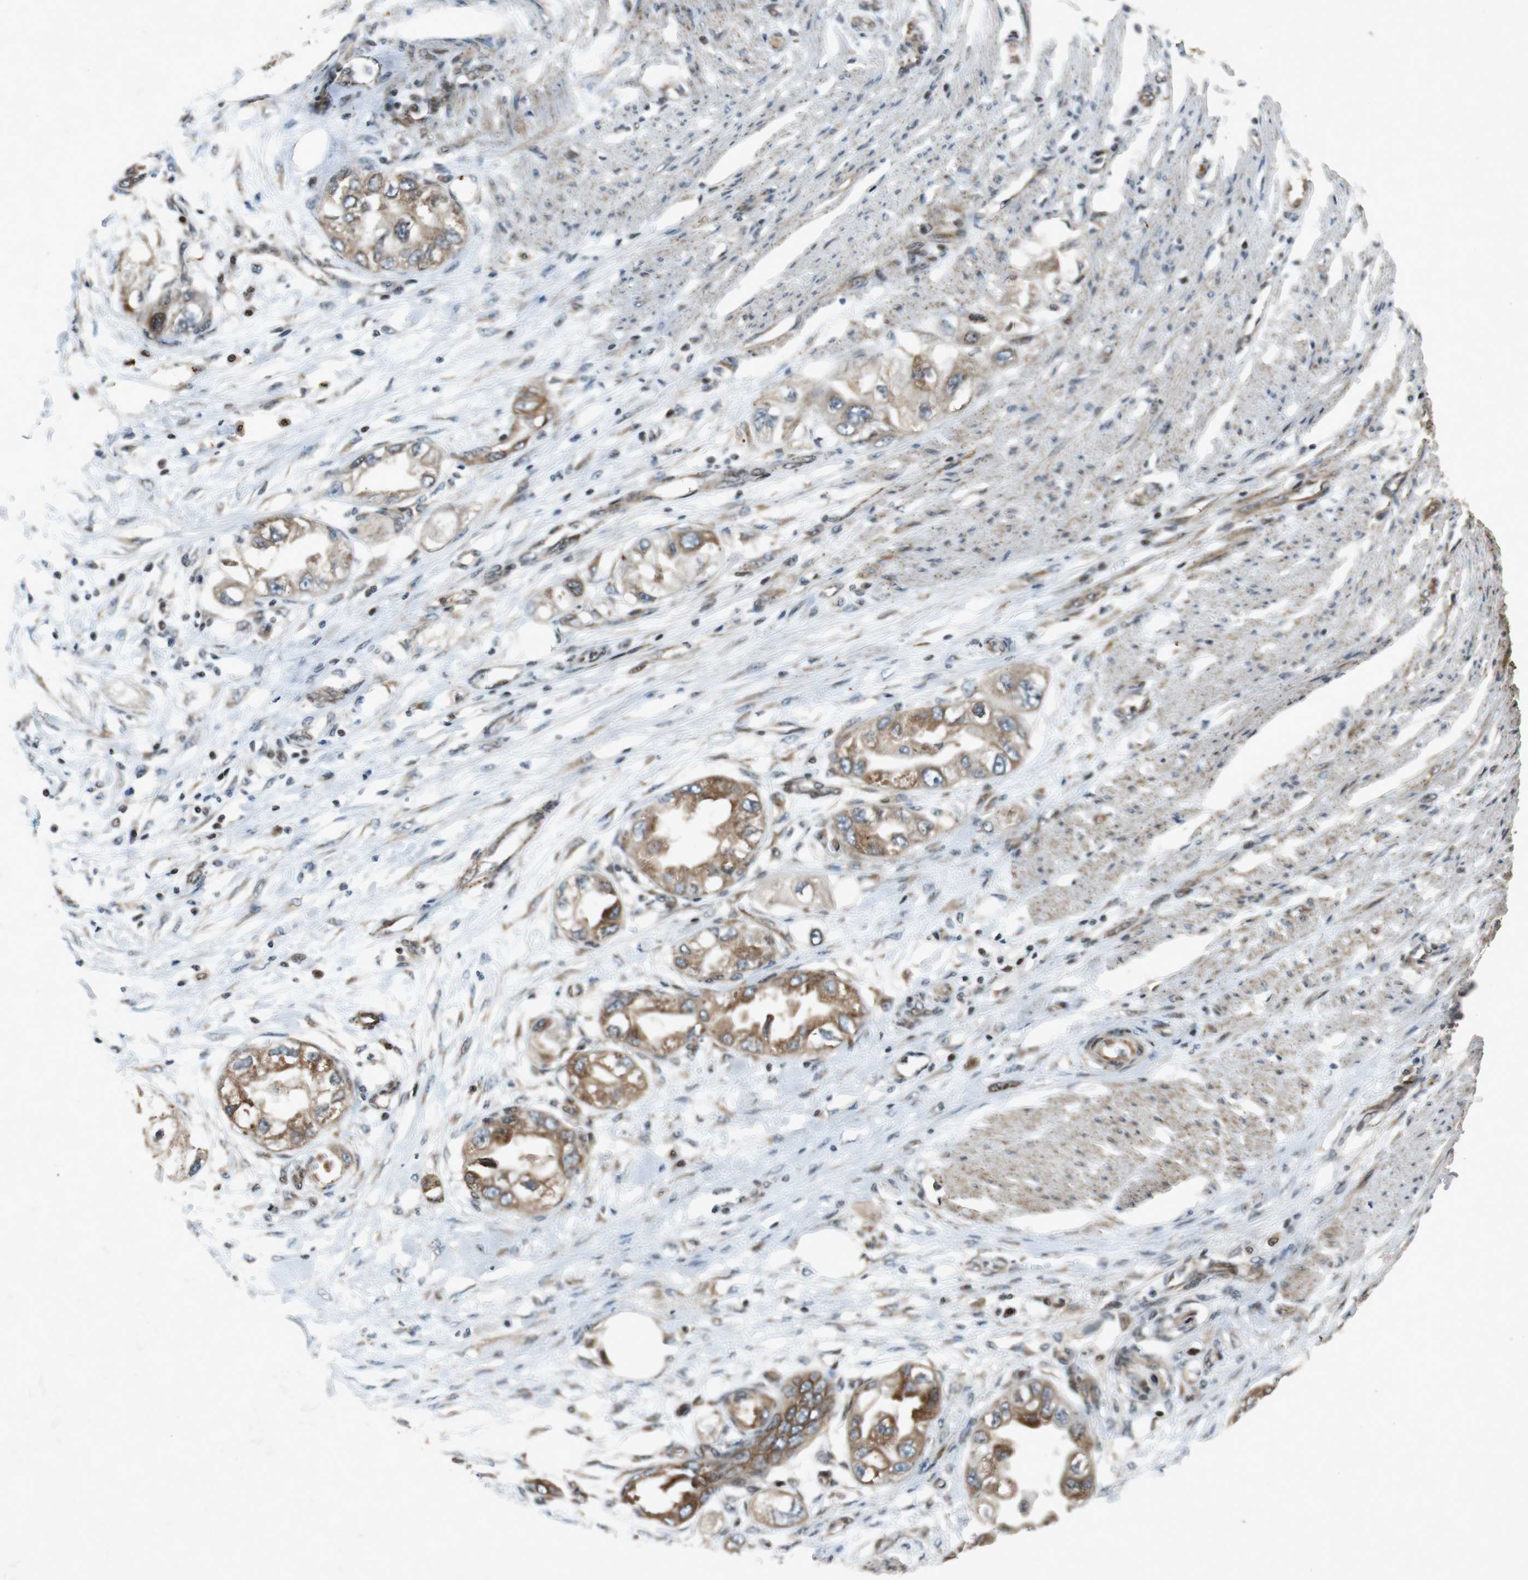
{"staining": {"intensity": "moderate", "quantity": ">75%", "location": "cytoplasmic/membranous"}, "tissue": "endometrial cancer", "cell_type": "Tumor cells", "image_type": "cancer", "snomed": [{"axis": "morphology", "description": "Adenocarcinoma, NOS"}, {"axis": "topography", "description": "Endometrium"}], "caption": "Protein expression analysis of endometrial cancer (adenocarcinoma) displays moderate cytoplasmic/membranous staining in approximately >75% of tumor cells. The staining was performed using DAB (3,3'-diaminobenzidine) to visualize the protein expression in brown, while the nuclei were stained in blue with hematoxylin (Magnification: 20x).", "gene": "TUBA4A", "patient": {"sex": "female", "age": 67}}